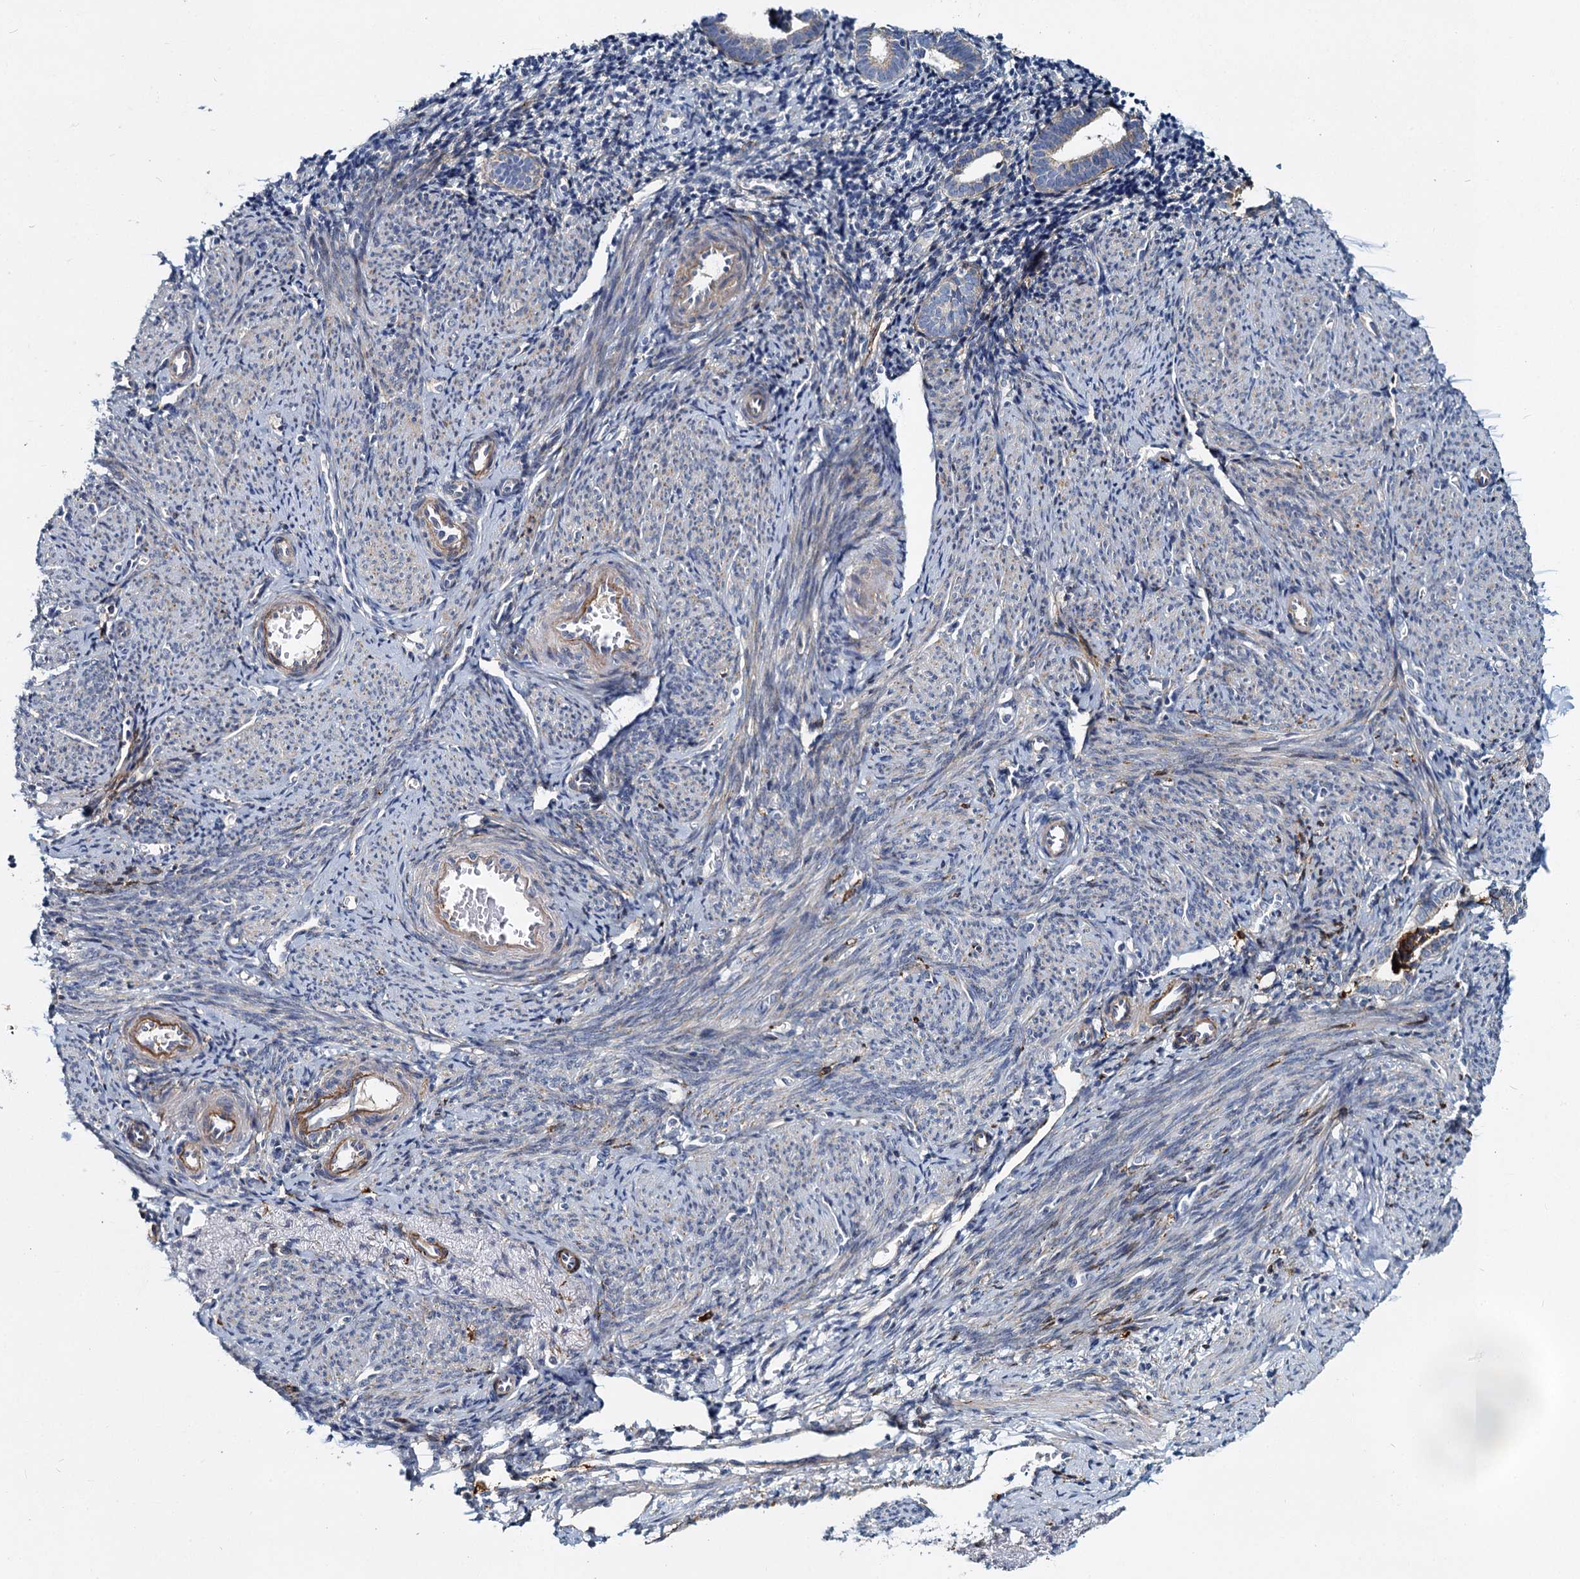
{"staining": {"intensity": "weak", "quantity": "<25%", "location": "cytoplasmic/membranous"}, "tissue": "endometrium", "cell_type": "Cells in endometrial stroma", "image_type": "normal", "snomed": [{"axis": "morphology", "description": "Normal tissue, NOS"}, {"axis": "topography", "description": "Endometrium"}], "caption": "Immunohistochemical staining of unremarkable endometrium exhibits no significant staining in cells in endometrial stroma.", "gene": "DCUN1D2", "patient": {"sex": "female", "age": 56}}